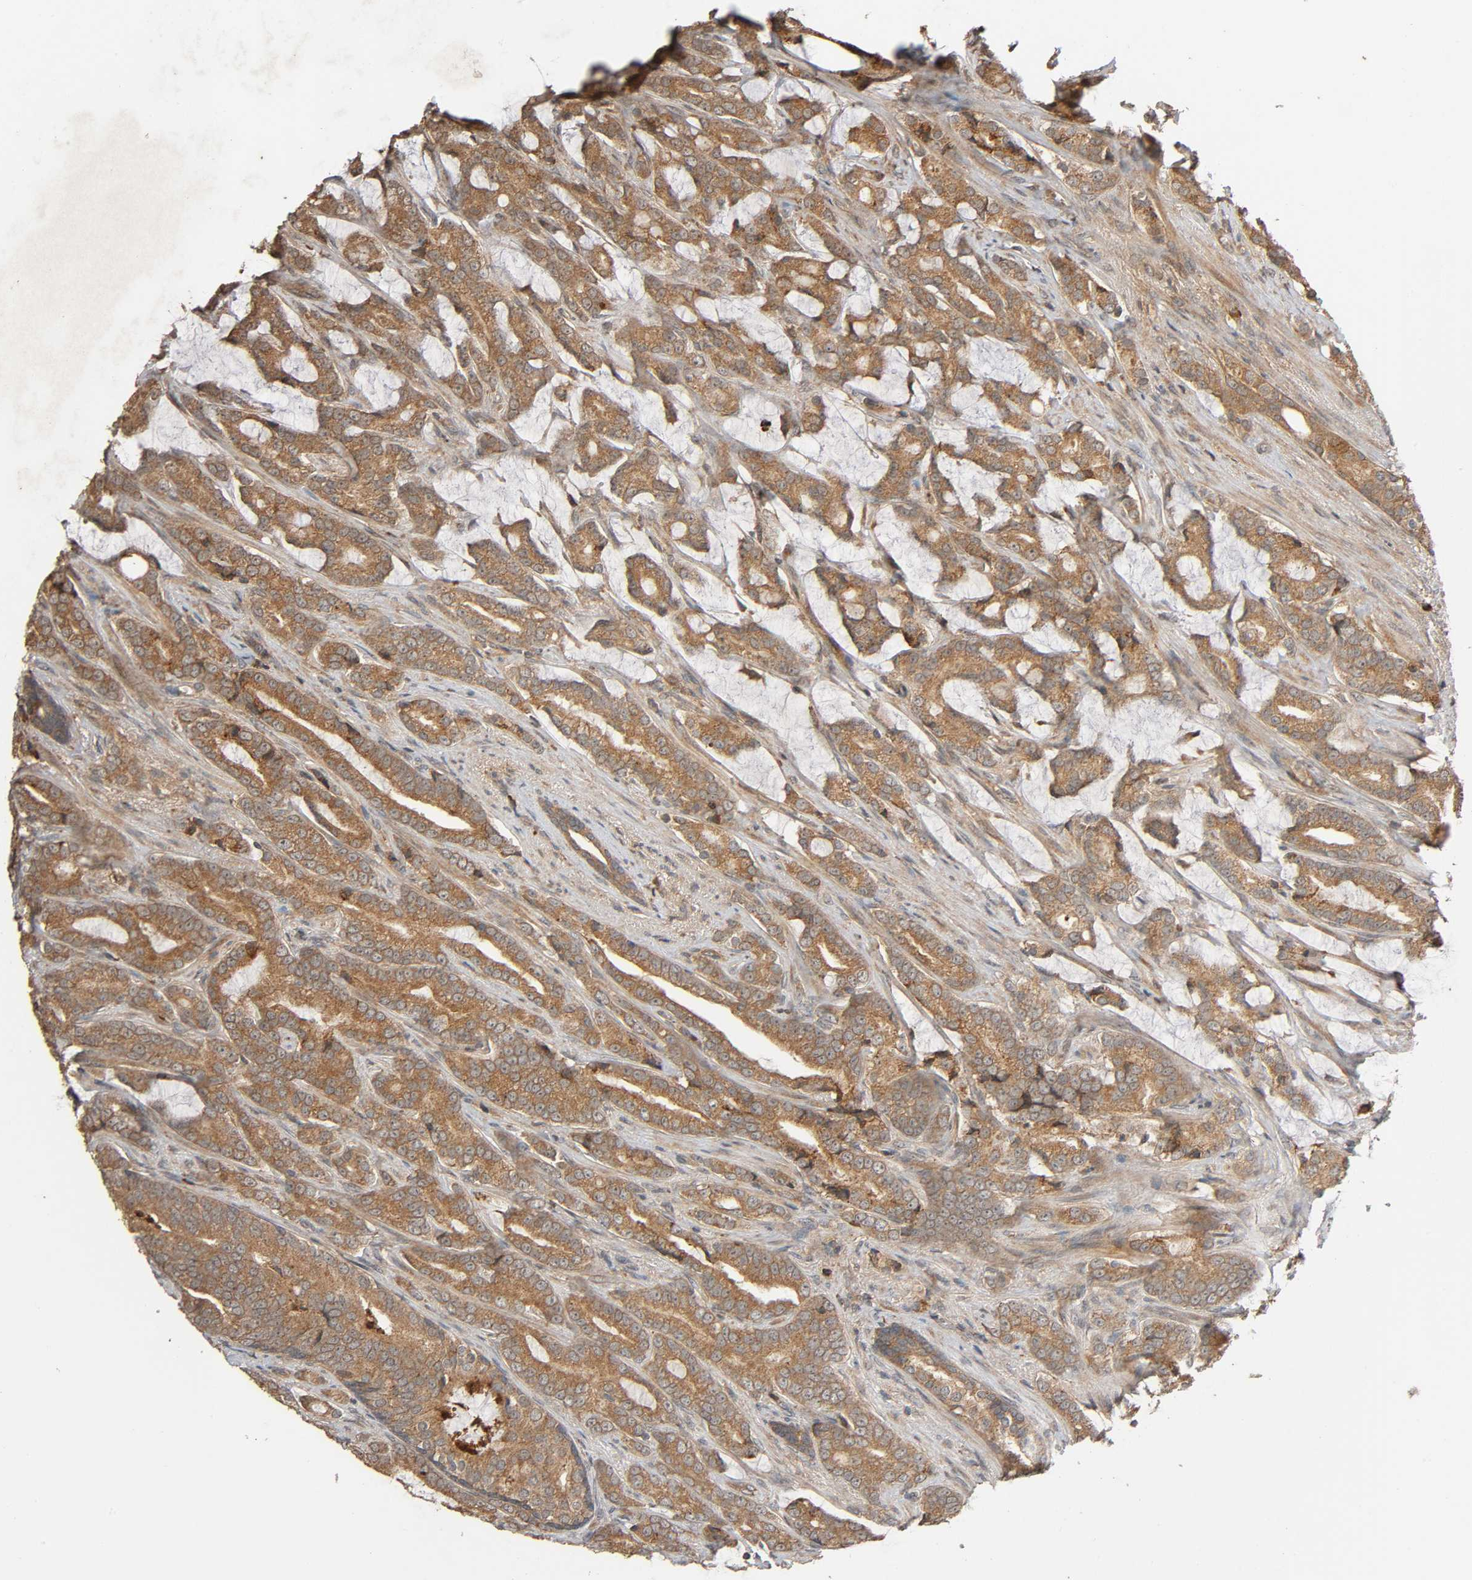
{"staining": {"intensity": "moderate", "quantity": ">75%", "location": "cytoplasmic/membranous"}, "tissue": "prostate cancer", "cell_type": "Tumor cells", "image_type": "cancer", "snomed": [{"axis": "morphology", "description": "Adenocarcinoma, Low grade"}, {"axis": "topography", "description": "Prostate"}], "caption": "Moderate cytoplasmic/membranous expression is appreciated in approximately >75% of tumor cells in prostate cancer (adenocarcinoma (low-grade)).", "gene": "MAP3K8", "patient": {"sex": "male", "age": 58}}